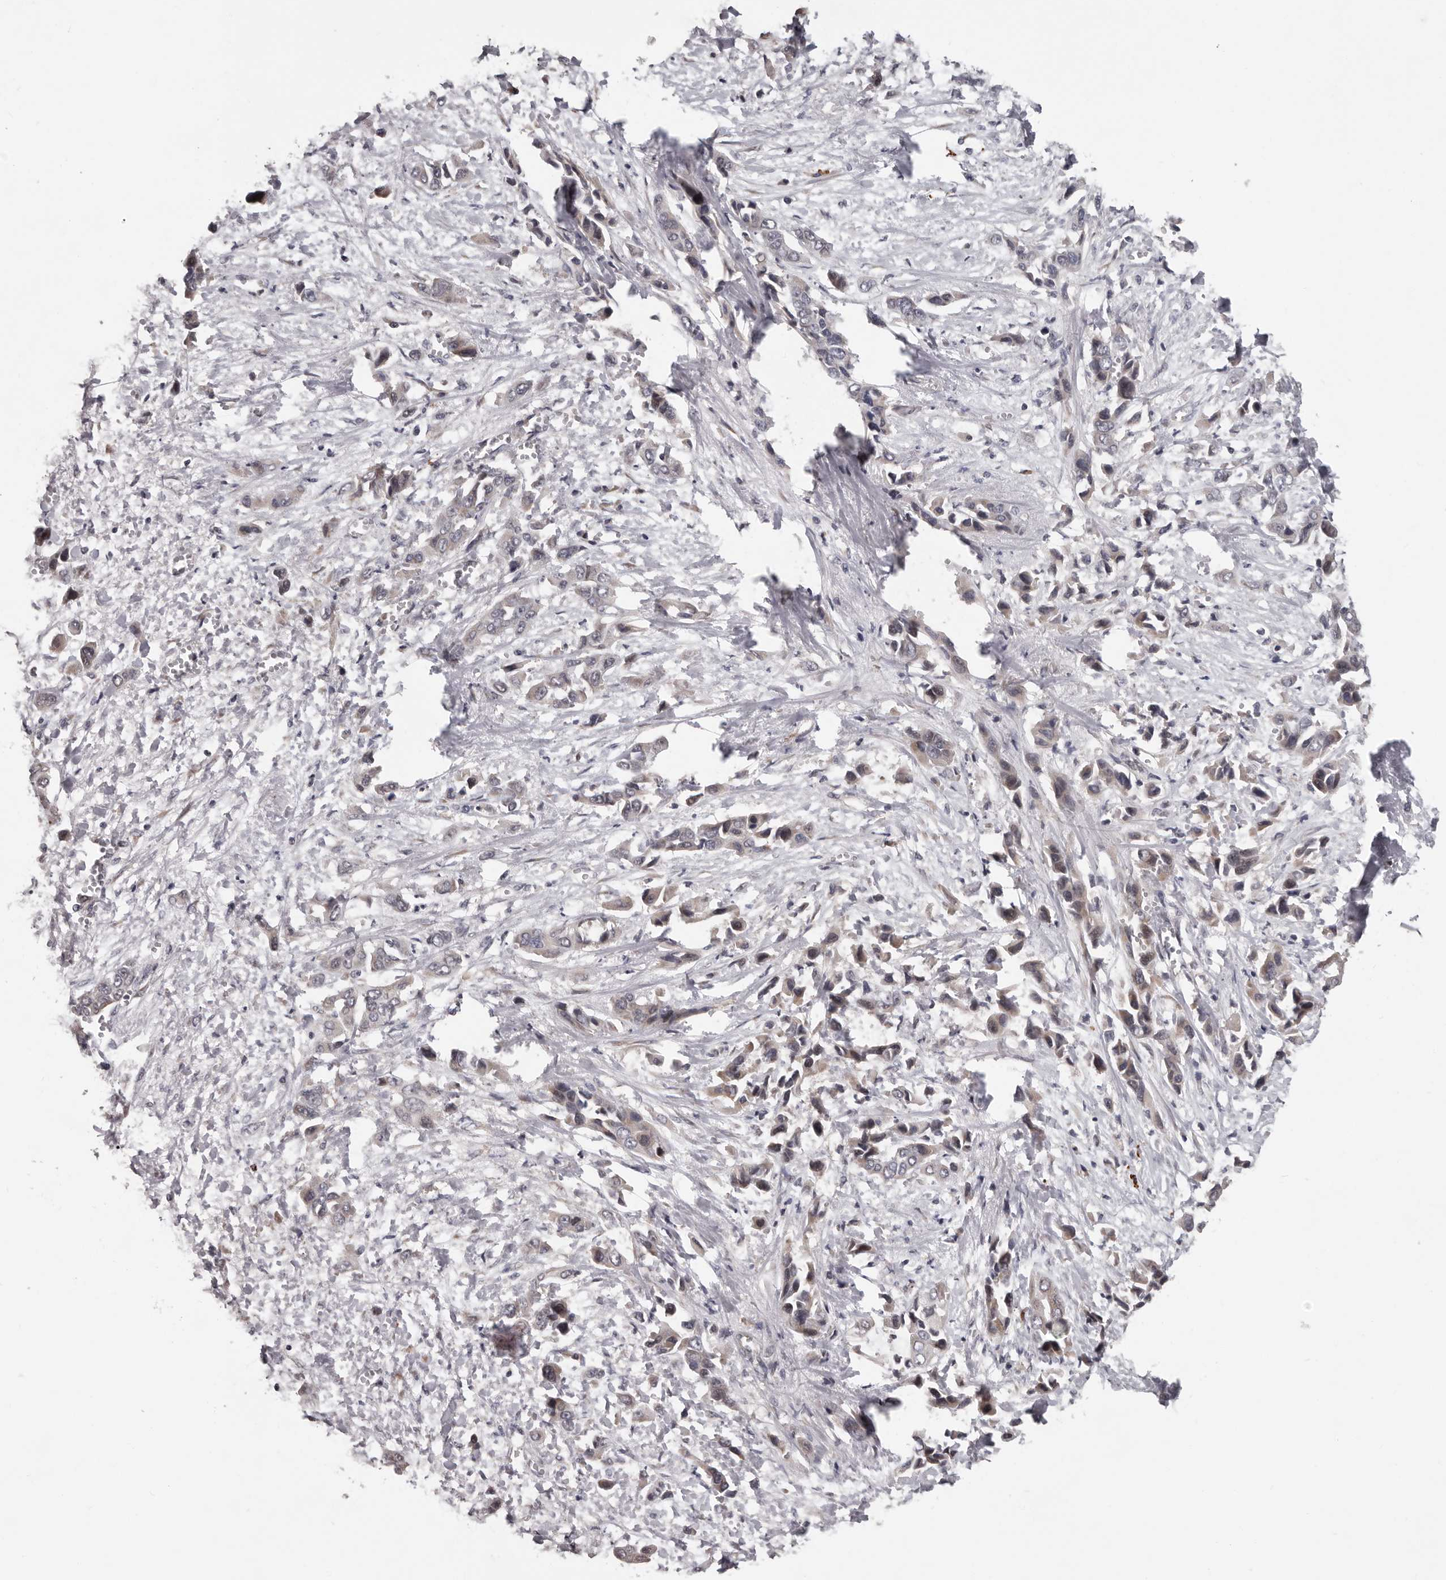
{"staining": {"intensity": "weak", "quantity": "25%-75%", "location": "cytoplasmic/membranous,nuclear"}, "tissue": "liver cancer", "cell_type": "Tumor cells", "image_type": "cancer", "snomed": [{"axis": "morphology", "description": "Cholangiocarcinoma"}, {"axis": "topography", "description": "Liver"}], "caption": "IHC staining of liver cancer, which demonstrates low levels of weak cytoplasmic/membranous and nuclear positivity in about 25%-75% of tumor cells indicating weak cytoplasmic/membranous and nuclear protein staining. The staining was performed using DAB (brown) for protein detection and nuclei were counterstained in hematoxylin (blue).", "gene": "MED8", "patient": {"sex": "female", "age": 52}}